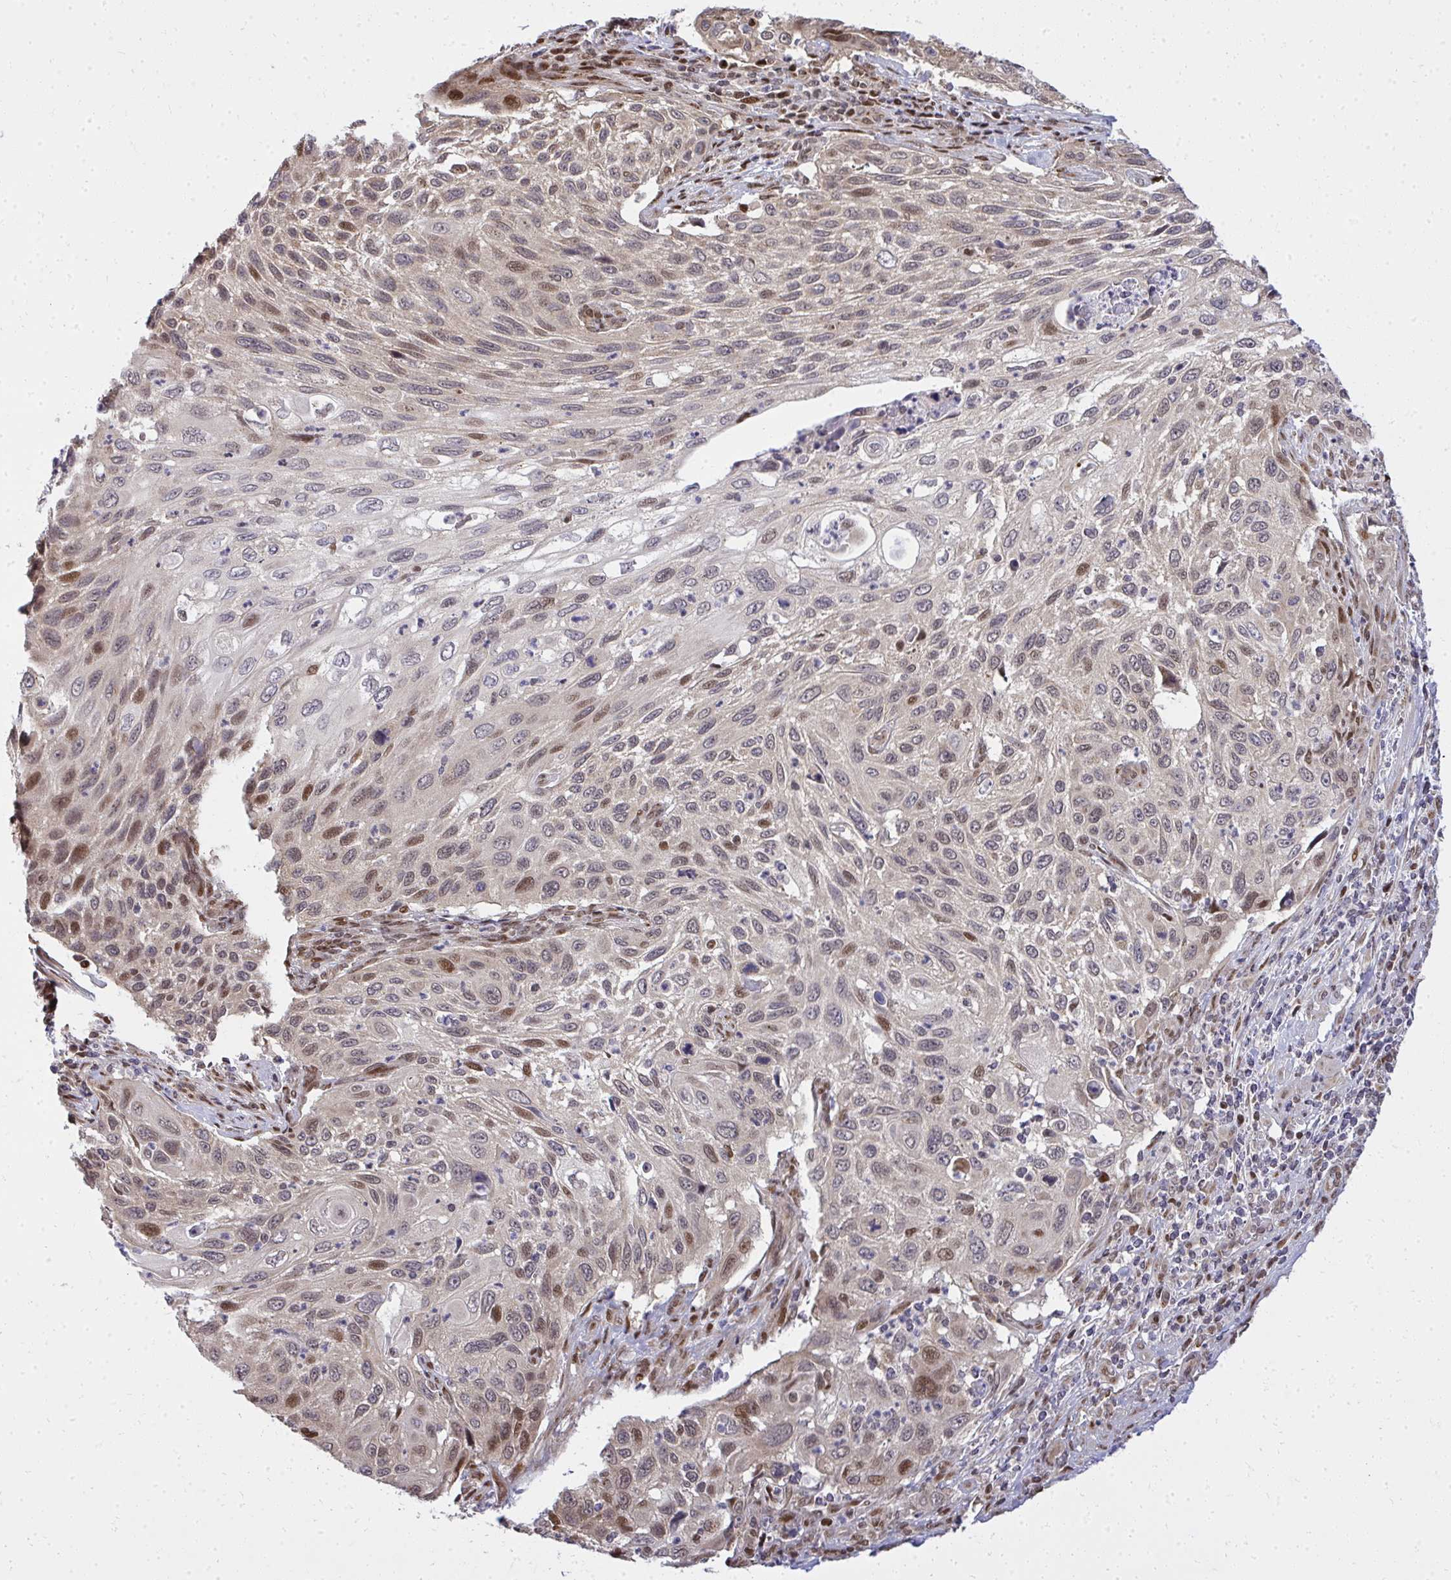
{"staining": {"intensity": "moderate", "quantity": "25%-75%", "location": "cytoplasmic/membranous,nuclear"}, "tissue": "cervical cancer", "cell_type": "Tumor cells", "image_type": "cancer", "snomed": [{"axis": "morphology", "description": "Squamous cell carcinoma, NOS"}, {"axis": "topography", "description": "Cervix"}], "caption": "Approximately 25%-75% of tumor cells in cervical squamous cell carcinoma reveal moderate cytoplasmic/membranous and nuclear protein positivity as visualized by brown immunohistochemical staining.", "gene": "PIGY", "patient": {"sex": "female", "age": 70}}